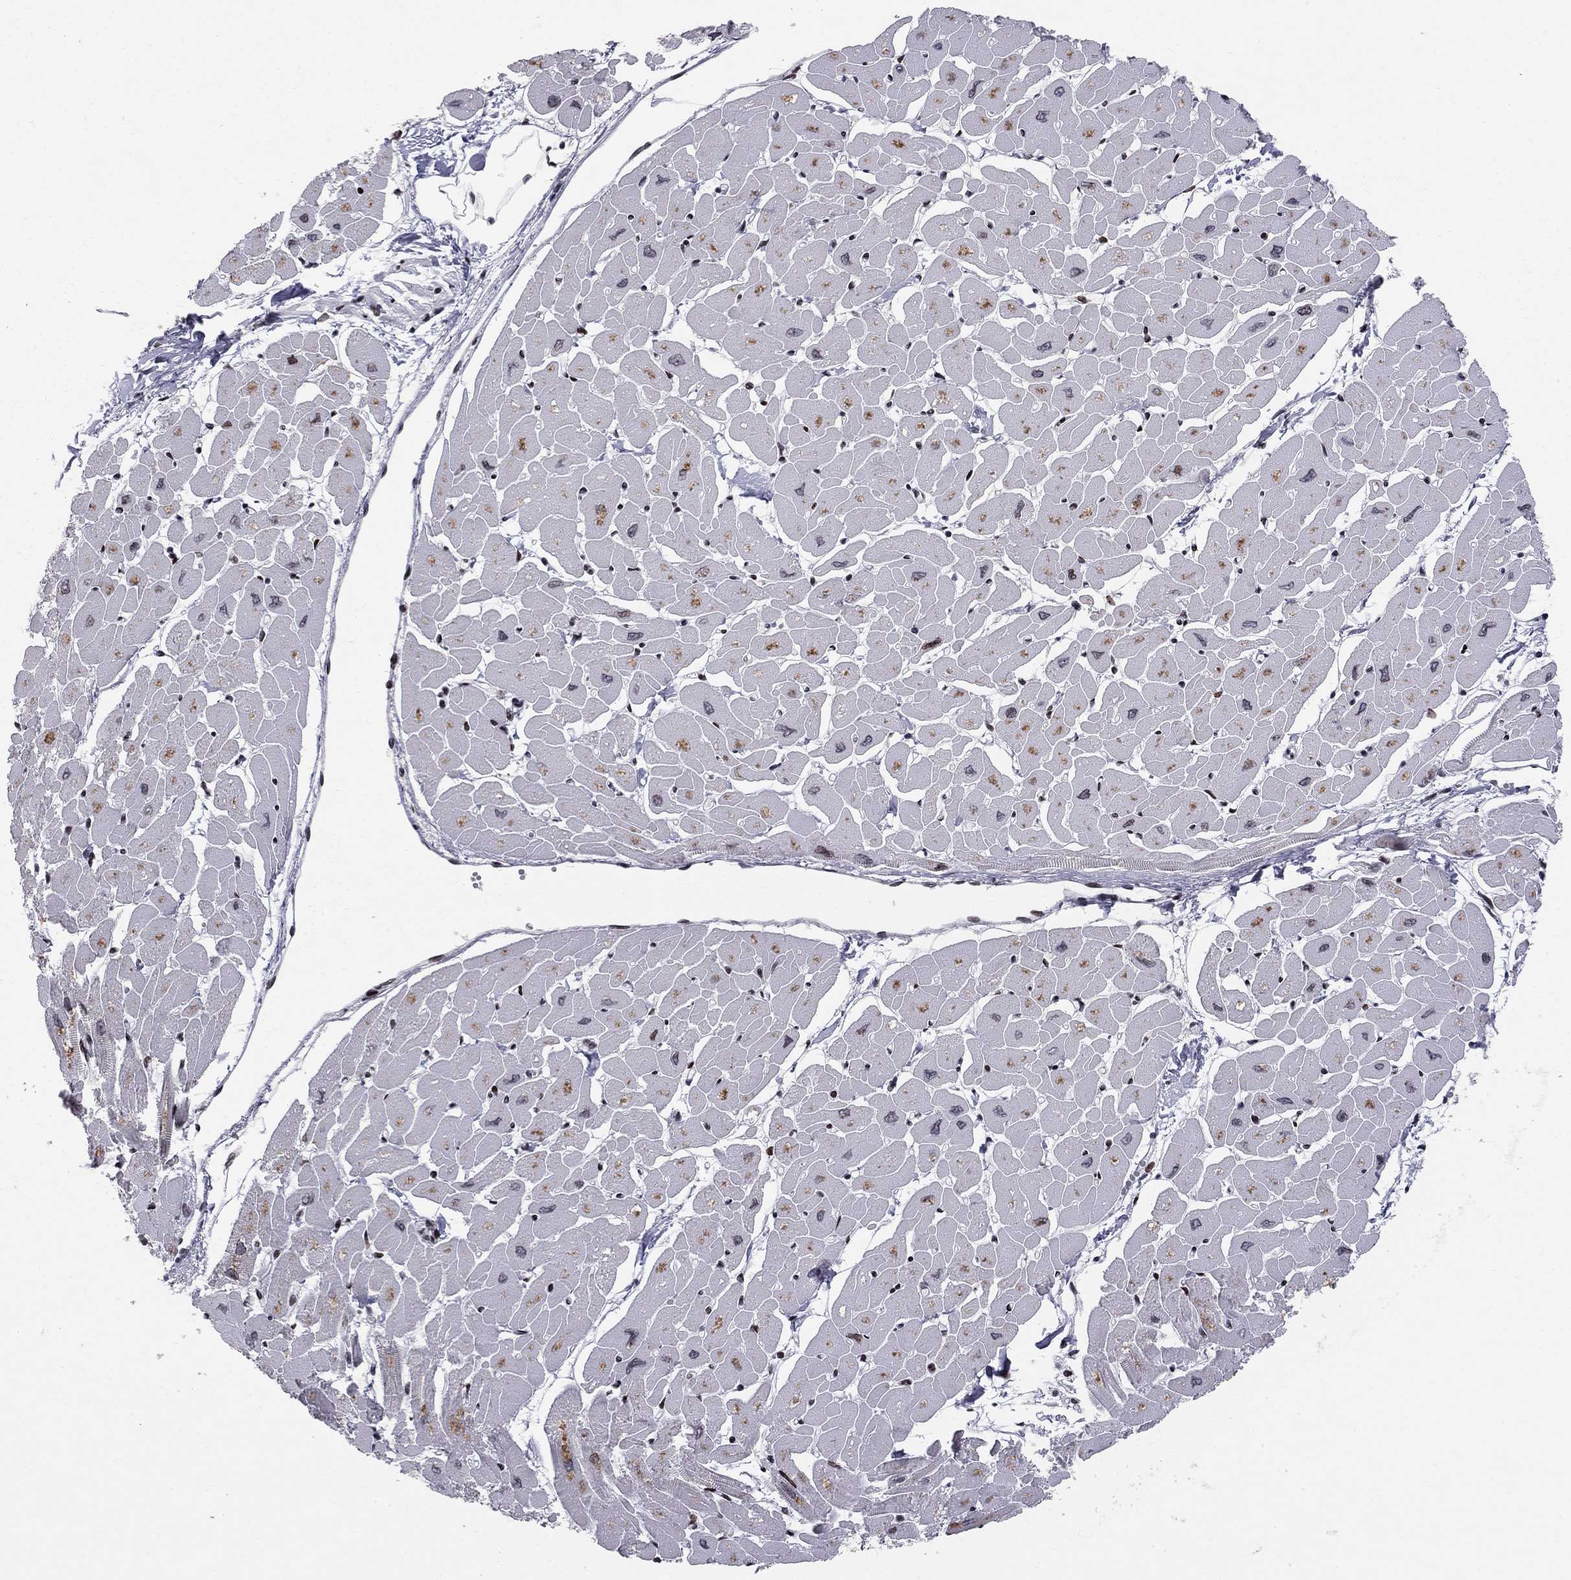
{"staining": {"intensity": "negative", "quantity": "none", "location": "none"}, "tissue": "heart muscle", "cell_type": "Cardiomyocytes", "image_type": "normal", "snomed": [{"axis": "morphology", "description": "Normal tissue, NOS"}, {"axis": "topography", "description": "Heart"}], "caption": "An IHC micrograph of unremarkable heart muscle is shown. There is no staining in cardiomyocytes of heart muscle.", "gene": "RNASEH2C", "patient": {"sex": "male", "age": 57}}